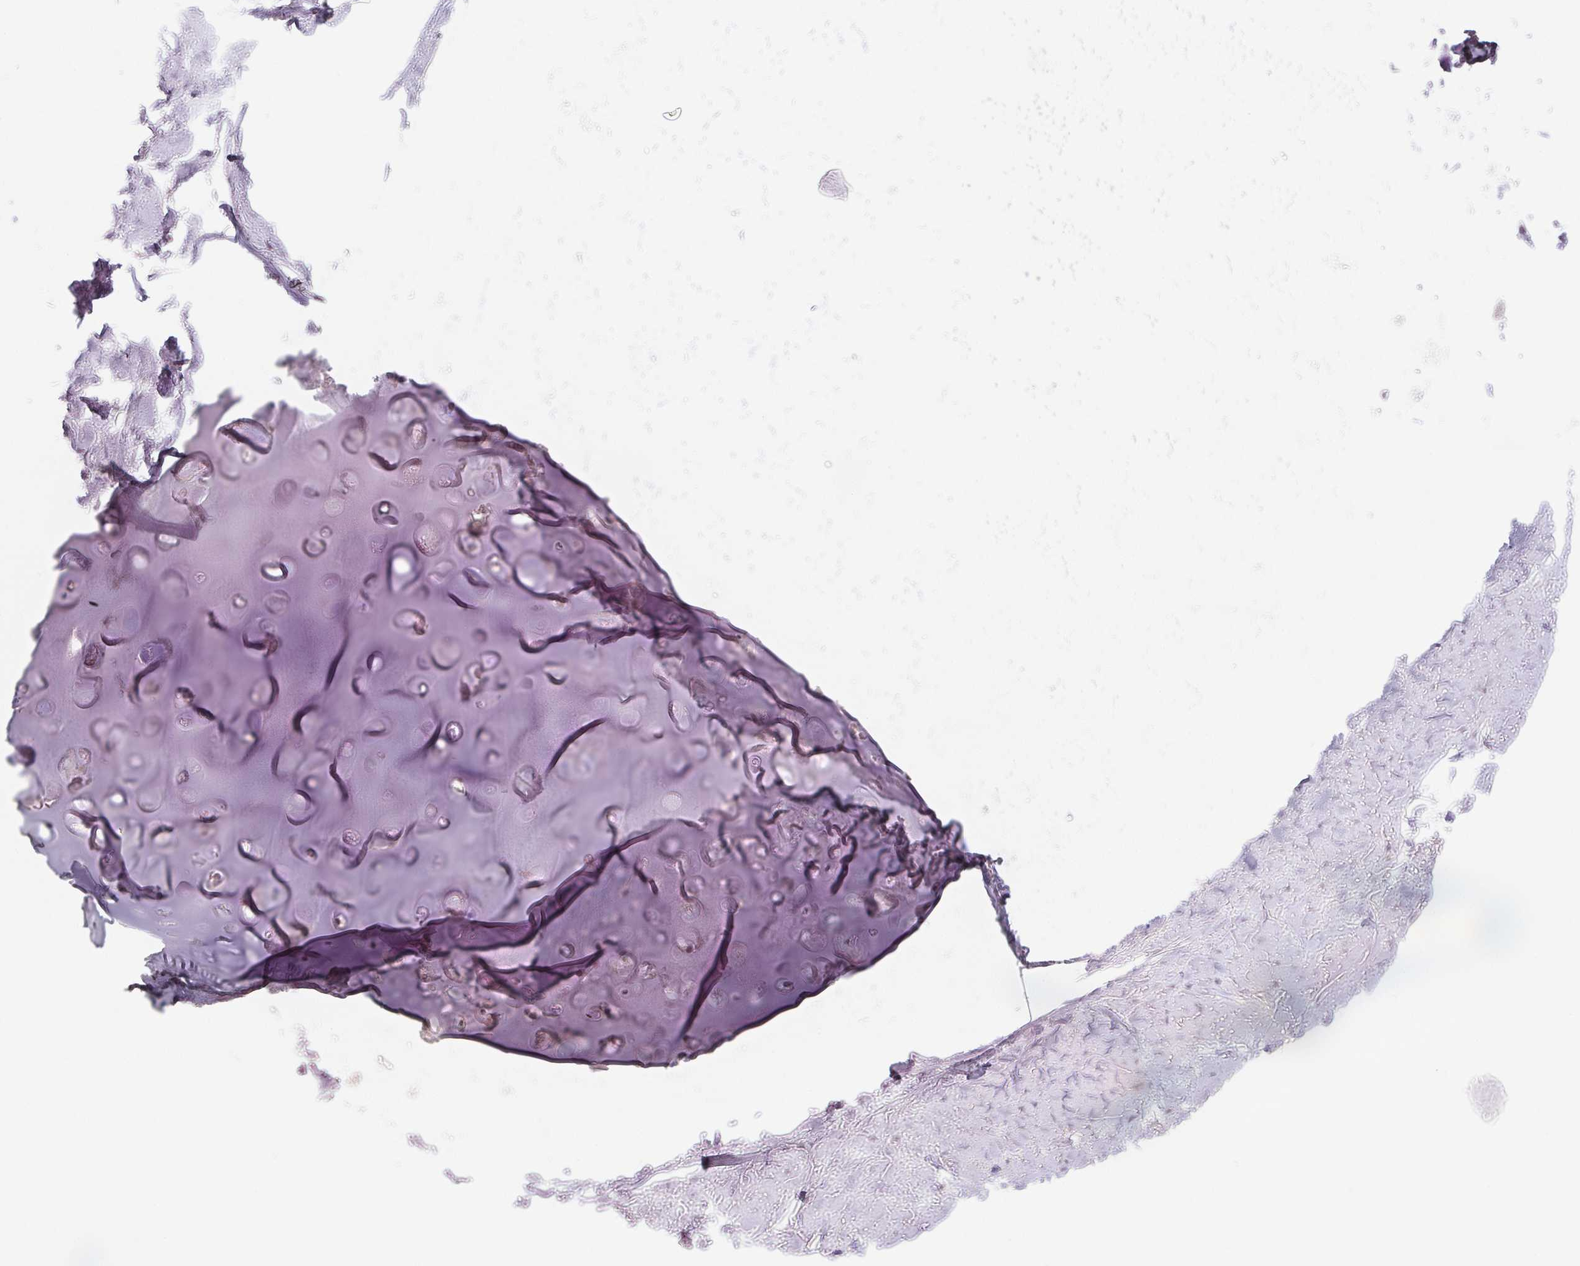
{"staining": {"intensity": "negative", "quantity": "none", "location": "none"}, "tissue": "adipose tissue", "cell_type": "Adipocytes", "image_type": "normal", "snomed": [{"axis": "morphology", "description": "Normal tissue, NOS"}, {"axis": "topography", "description": "Cartilage tissue"}, {"axis": "topography", "description": "Bronchus"}], "caption": "Immunohistochemistry image of unremarkable adipose tissue: human adipose tissue stained with DAB (3,3'-diaminobenzidine) displays no significant protein positivity in adipocytes.", "gene": "NXF3", "patient": {"sex": "female", "age": 79}}